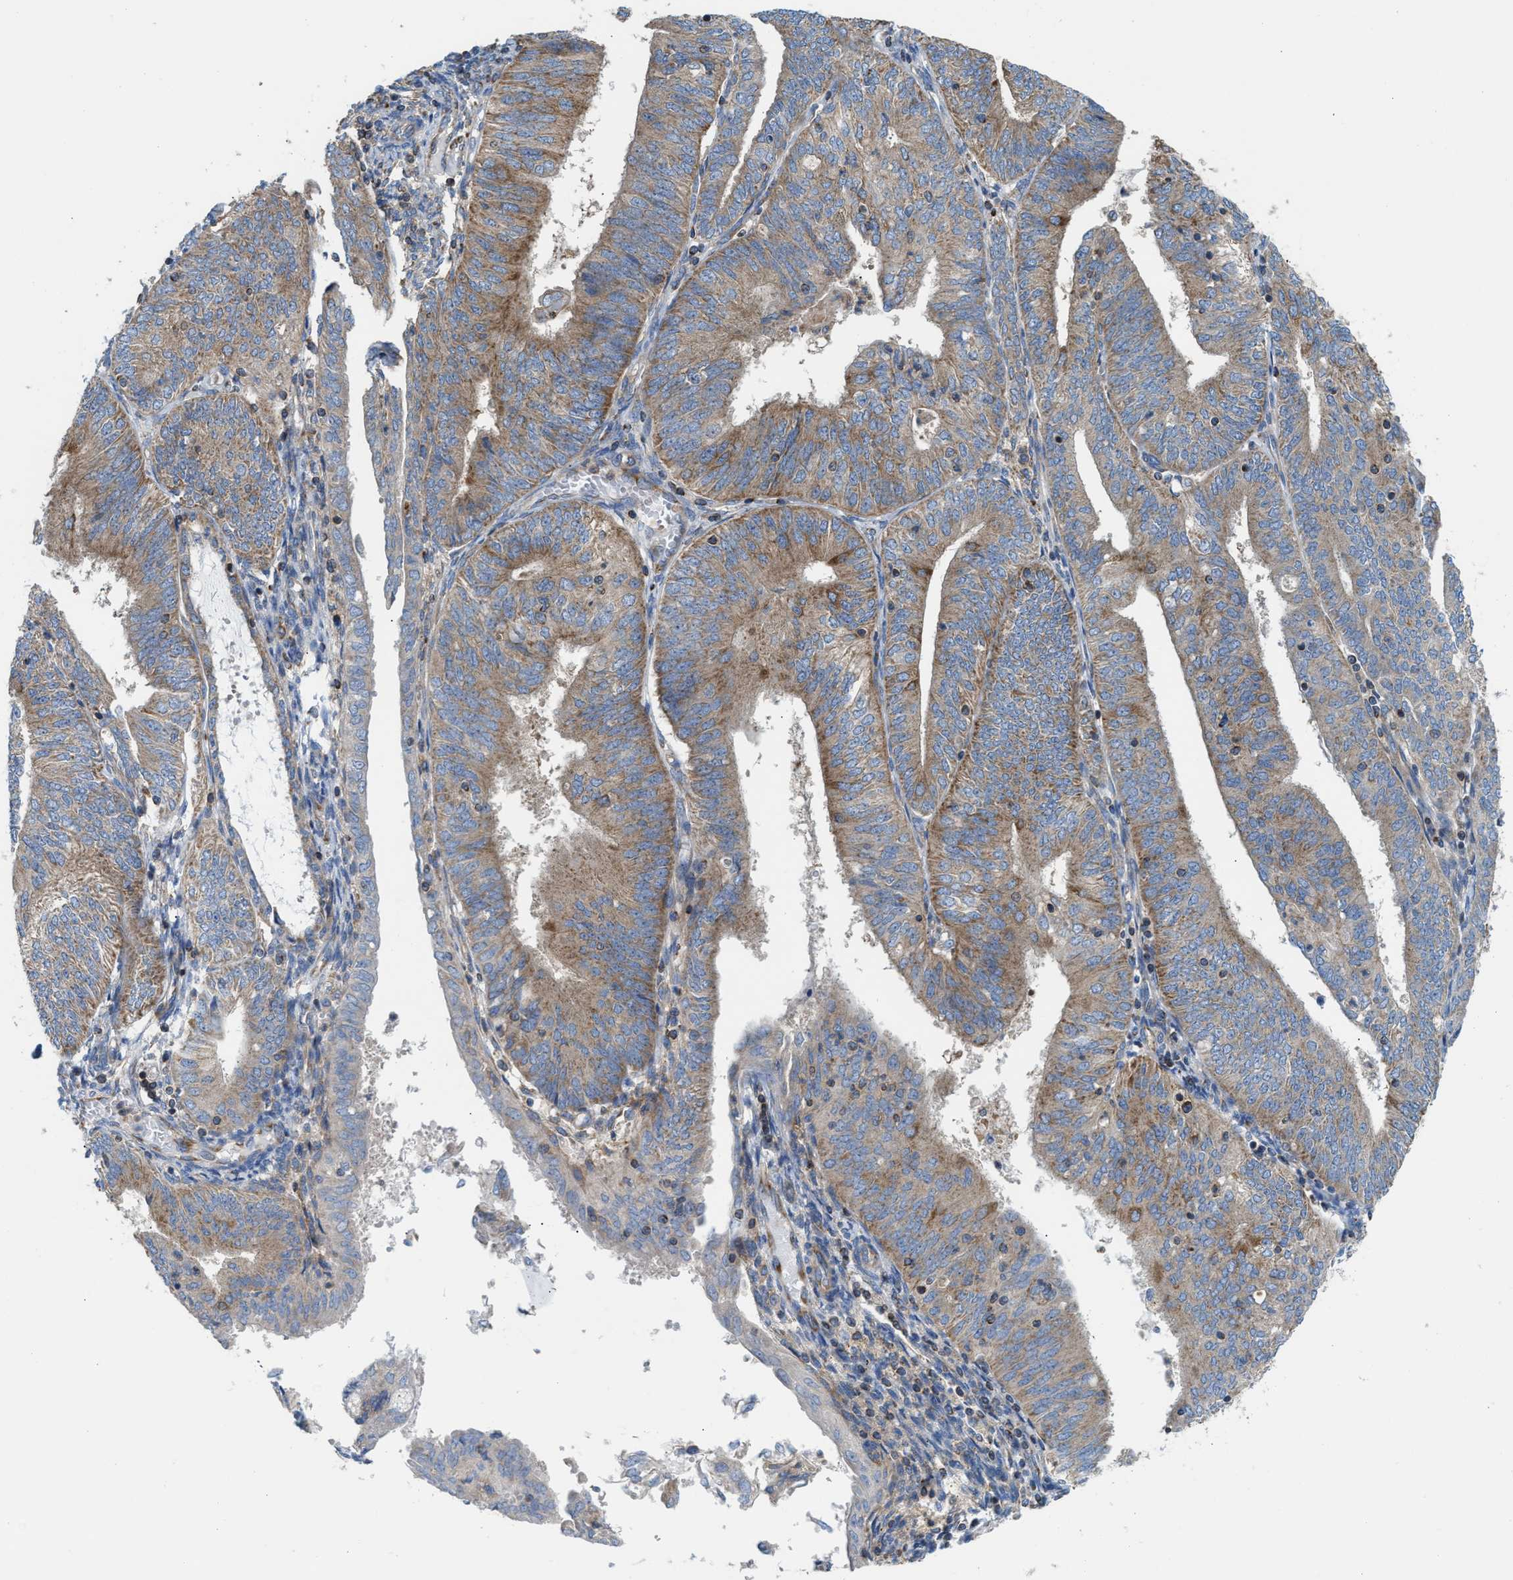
{"staining": {"intensity": "moderate", "quantity": ">75%", "location": "cytoplasmic/membranous"}, "tissue": "endometrial cancer", "cell_type": "Tumor cells", "image_type": "cancer", "snomed": [{"axis": "morphology", "description": "Adenocarcinoma, NOS"}, {"axis": "topography", "description": "Endometrium"}], "caption": "Human endometrial cancer (adenocarcinoma) stained with a brown dye displays moderate cytoplasmic/membranous positive staining in approximately >75% of tumor cells.", "gene": "TBC1D15", "patient": {"sex": "female", "age": 58}}